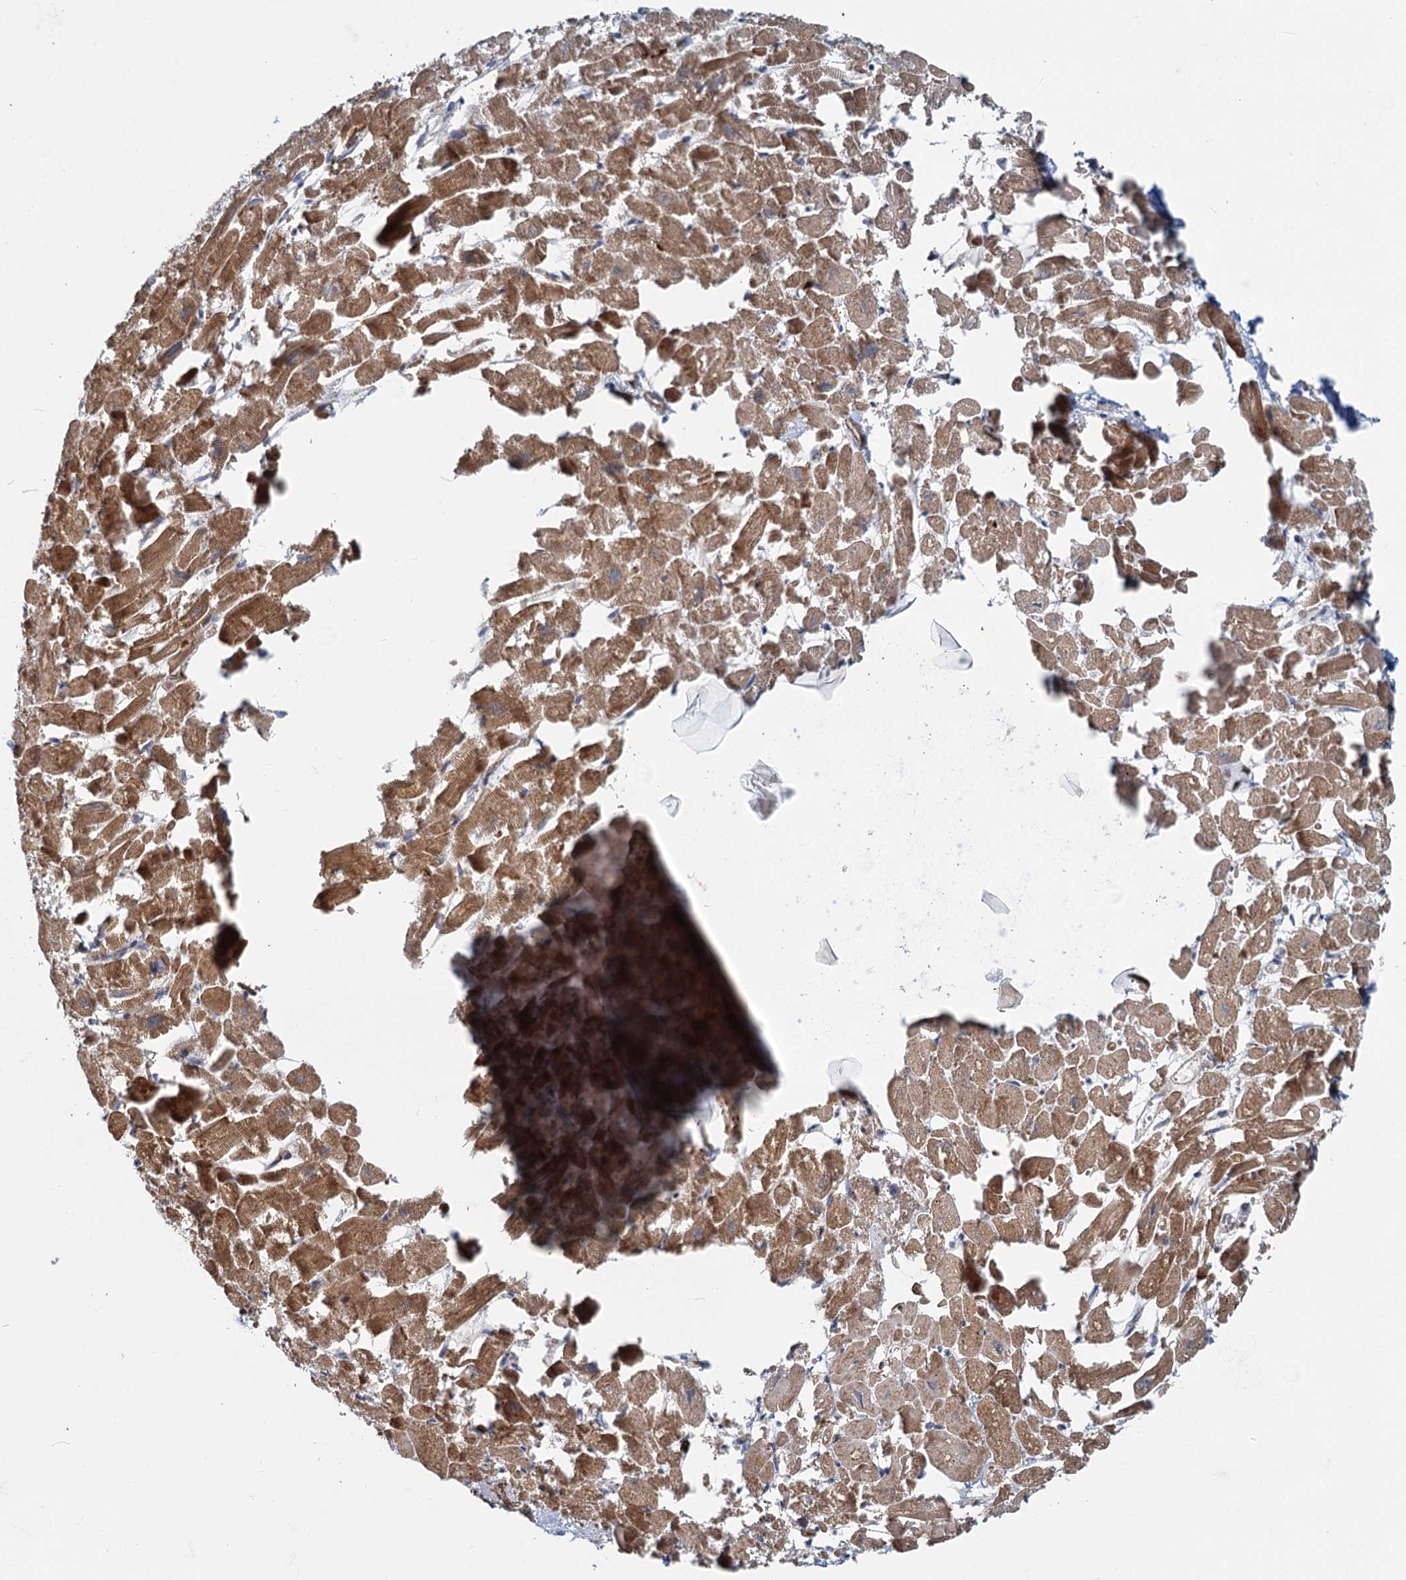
{"staining": {"intensity": "moderate", "quantity": ">75%", "location": "cytoplasmic/membranous"}, "tissue": "heart muscle", "cell_type": "Cardiomyocytes", "image_type": "normal", "snomed": [{"axis": "morphology", "description": "Normal tissue, NOS"}, {"axis": "topography", "description": "Heart"}], "caption": "Heart muscle stained for a protein (brown) reveals moderate cytoplasmic/membranous positive expression in approximately >75% of cardiomyocytes.", "gene": "ADCY2", "patient": {"sex": "male", "age": 54}}